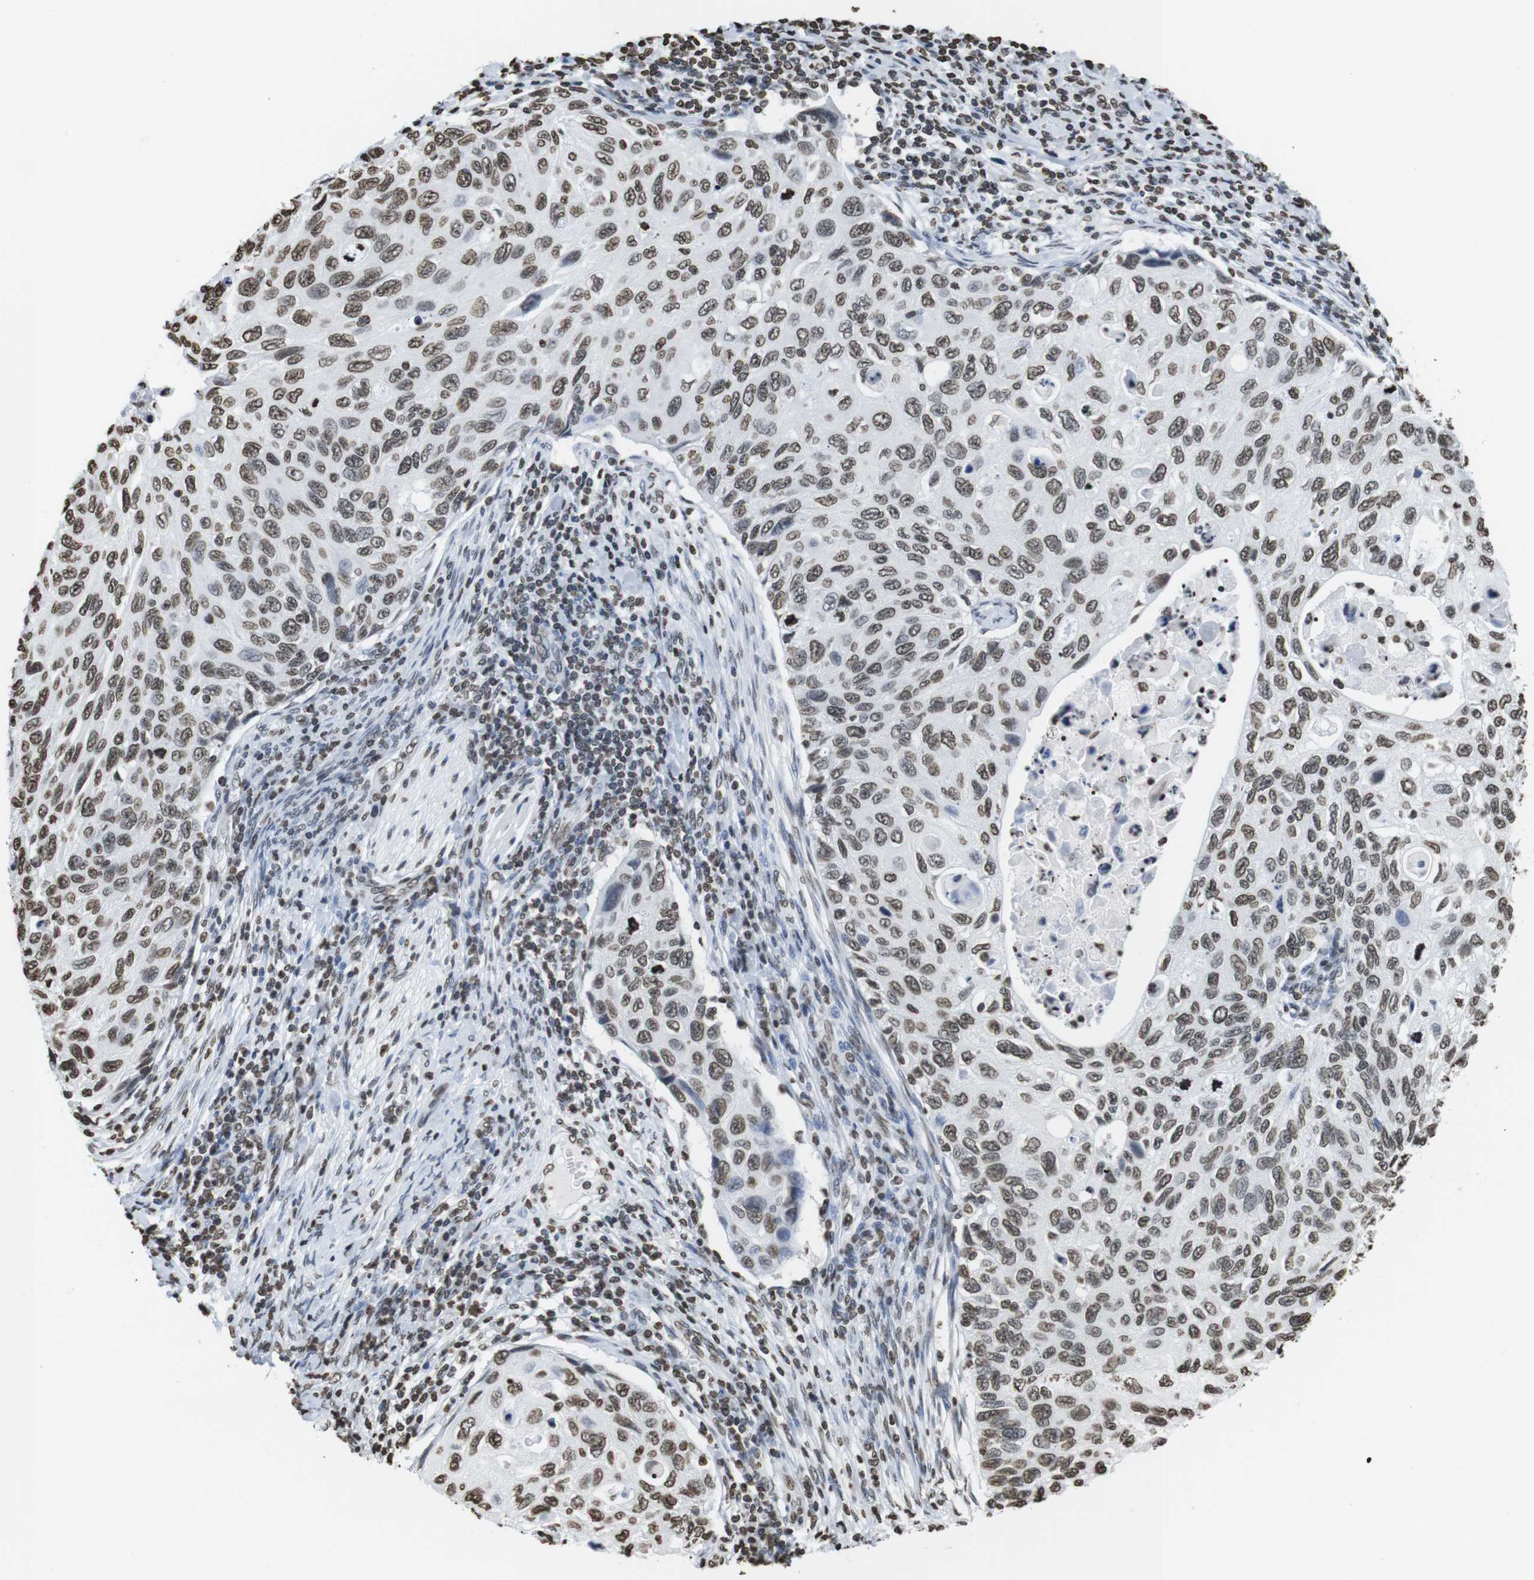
{"staining": {"intensity": "moderate", "quantity": ">75%", "location": "nuclear"}, "tissue": "cervical cancer", "cell_type": "Tumor cells", "image_type": "cancer", "snomed": [{"axis": "morphology", "description": "Squamous cell carcinoma, NOS"}, {"axis": "topography", "description": "Cervix"}], "caption": "Immunohistochemical staining of human cervical cancer demonstrates moderate nuclear protein expression in about >75% of tumor cells.", "gene": "BSX", "patient": {"sex": "female", "age": 70}}